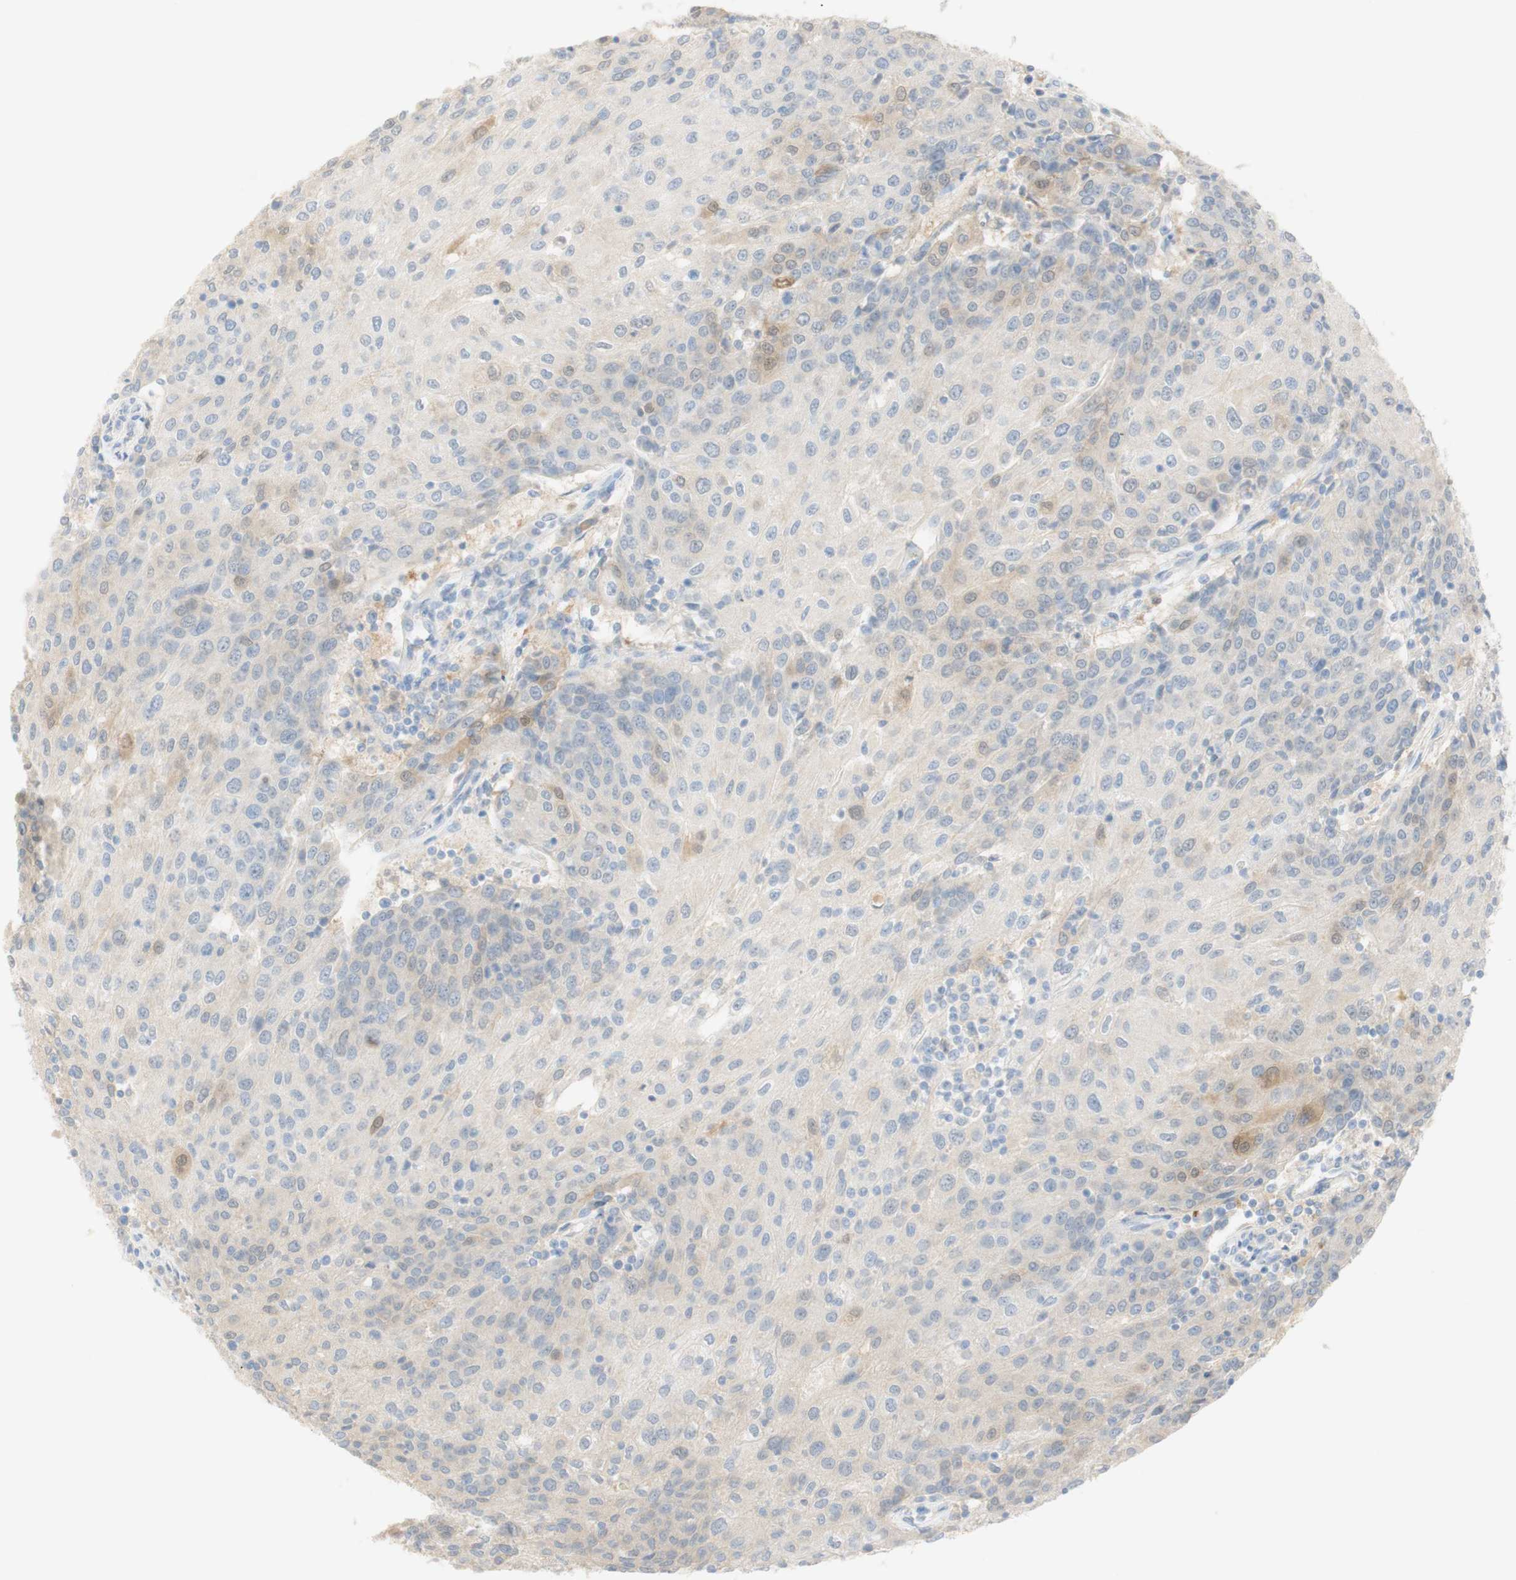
{"staining": {"intensity": "negative", "quantity": "none", "location": "none"}, "tissue": "urothelial cancer", "cell_type": "Tumor cells", "image_type": "cancer", "snomed": [{"axis": "morphology", "description": "Urothelial carcinoma, High grade"}, {"axis": "topography", "description": "Urinary bladder"}], "caption": "IHC of urothelial cancer demonstrates no expression in tumor cells. (Brightfield microscopy of DAB immunohistochemistry at high magnification).", "gene": "SELENBP1", "patient": {"sex": "female", "age": 85}}